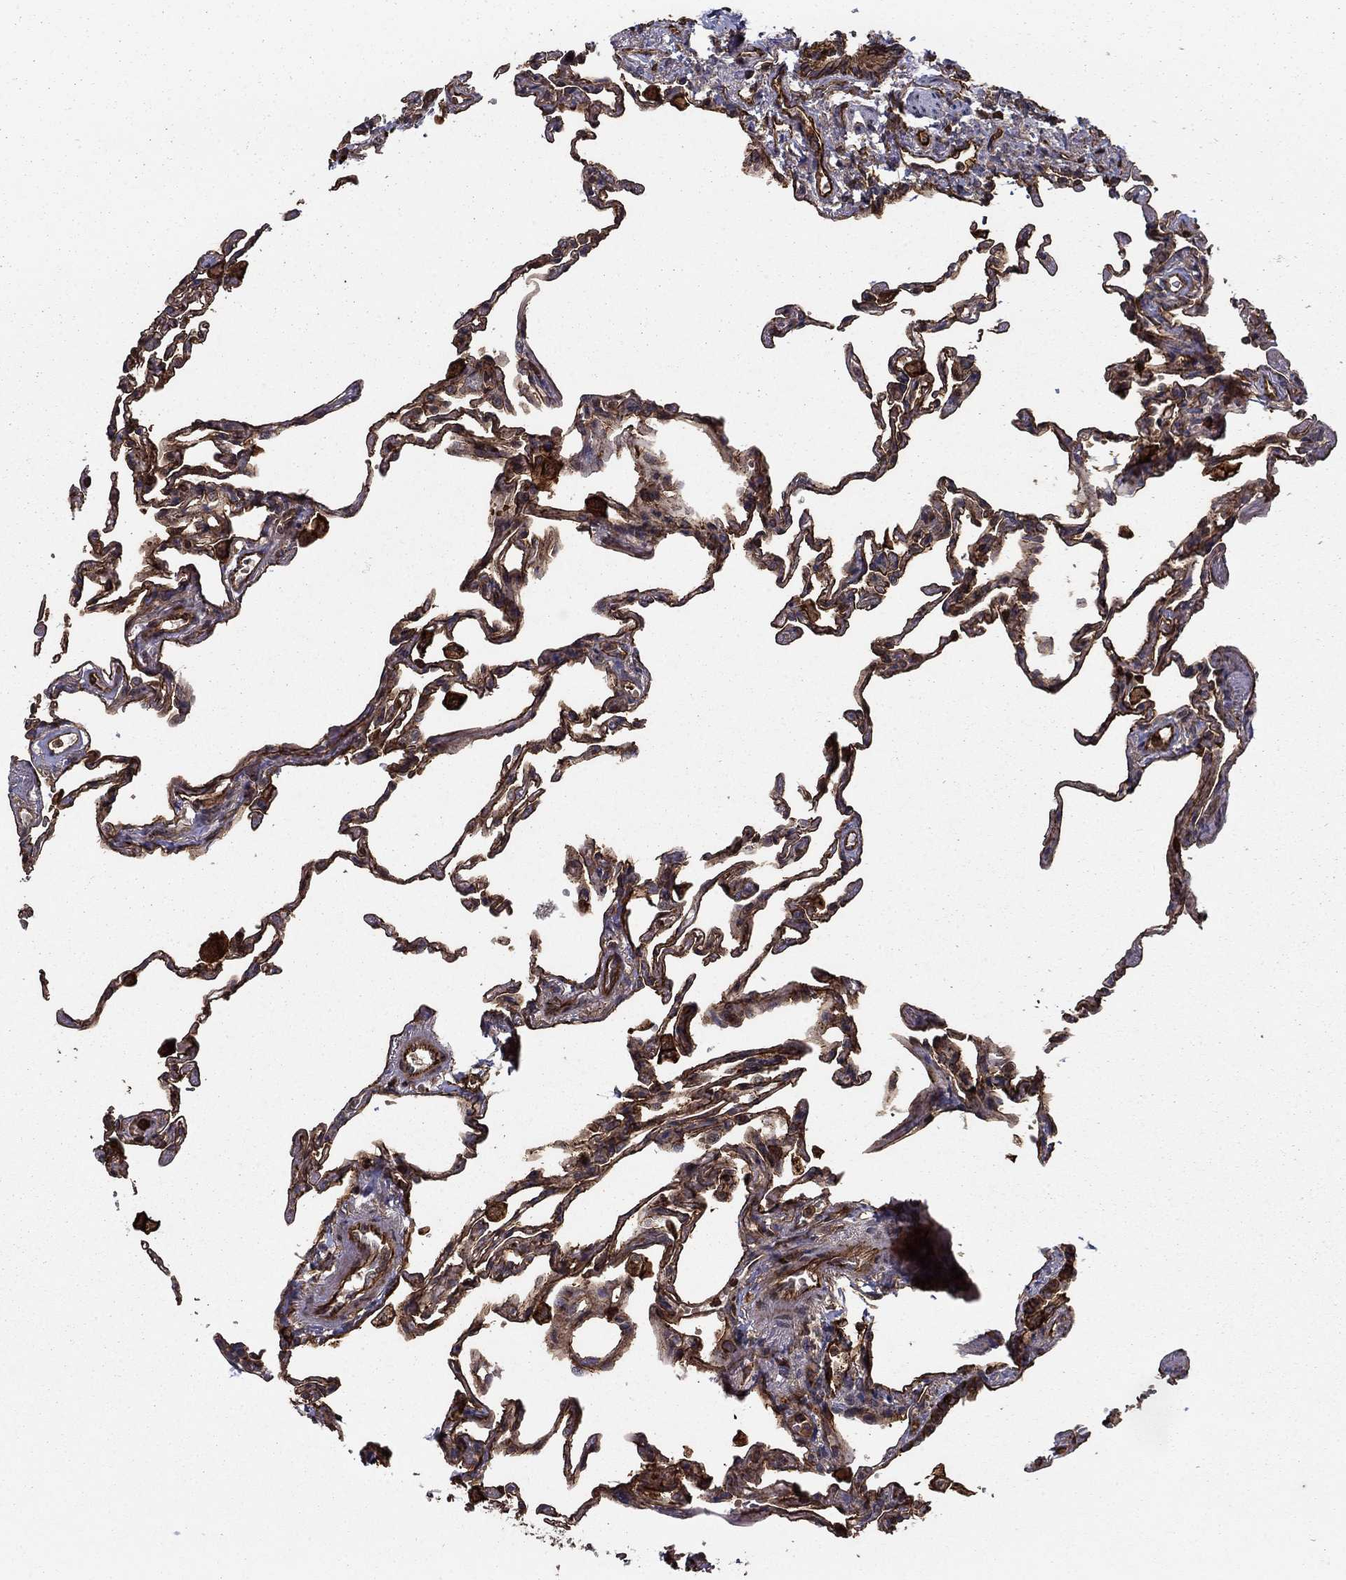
{"staining": {"intensity": "moderate", "quantity": "<25%", "location": "cytoplasmic/membranous"}, "tissue": "lung", "cell_type": "Alveolar cells", "image_type": "normal", "snomed": [{"axis": "morphology", "description": "Normal tissue, NOS"}, {"axis": "topography", "description": "Lung"}], "caption": "A histopathology image of human lung stained for a protein shows moderate cytoplasmic/membranous brown staining in alveolar cells. Nuclei are stained in blue.", "gene": "ADM", "patient": {"sex": "female", "age": 57}}